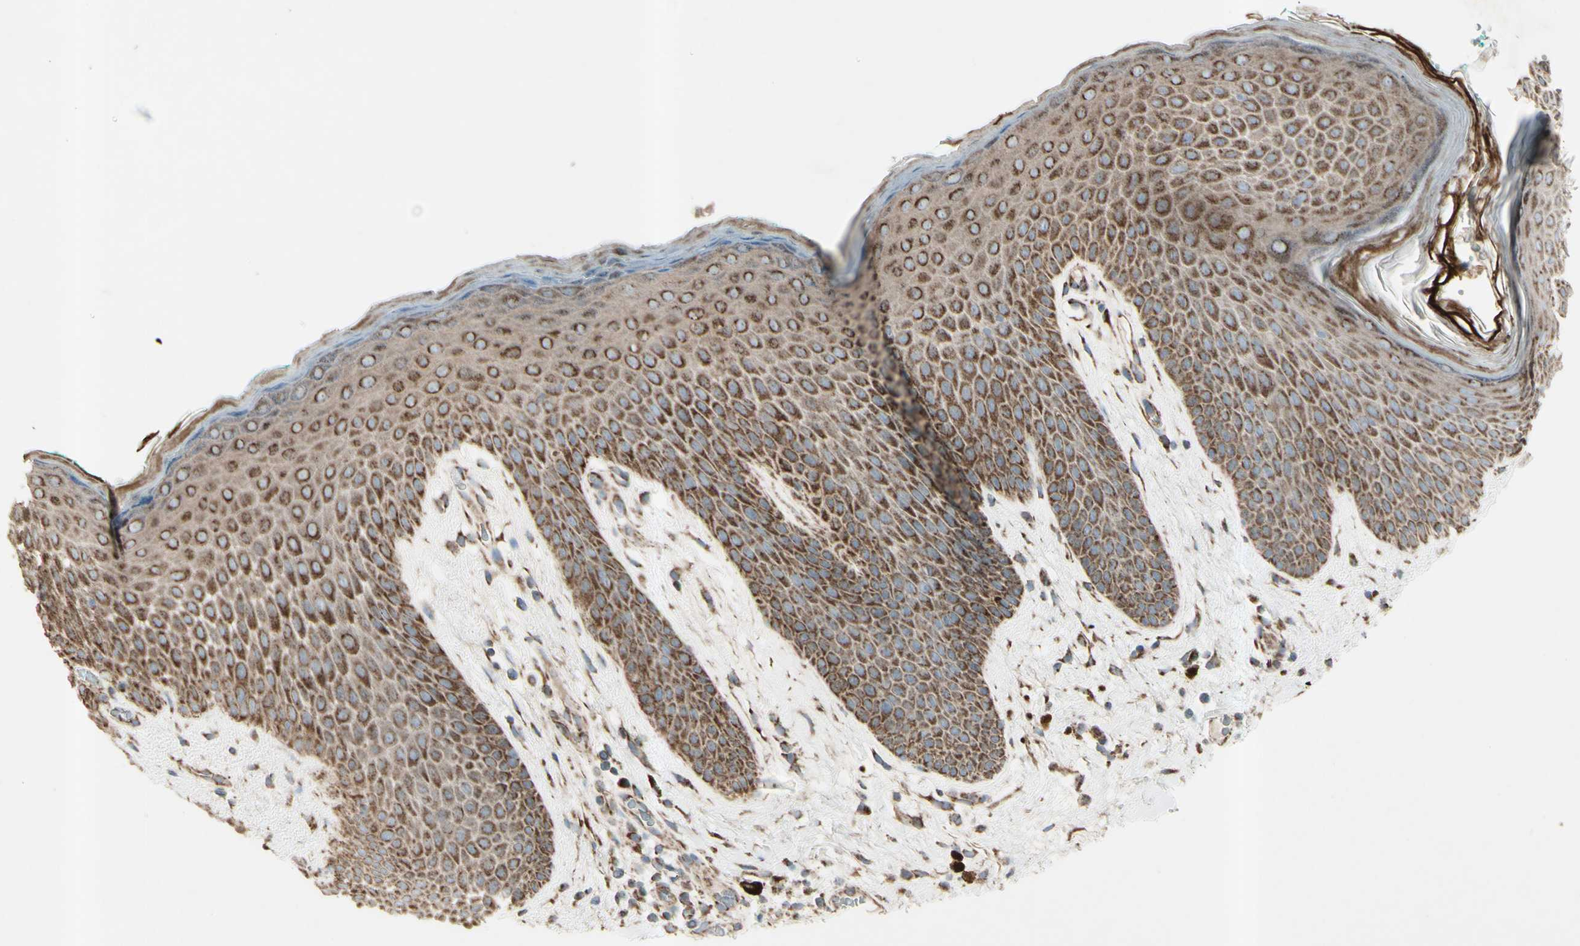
{"staining": {"intensity": "strong", "quantity": ">75%", "location": "cytoplasmic/membranous"}, "tissue": "skin", "cell_type": "Epidermal cells", "image_type": "normal", "snomed": [{"axis": "morphology", "description": "Normal tissue, NOS"}, {"axis": "topography", "description": "Anal"}], "caption": "Immunohistochemistry (IHC) histopathology image of normal skin: skin stained using immunohistochemistry demonstrates high levels of strong protein expression localized specifically in the cytoplasmic/membranous of epidermal cells, appearing as a cytoplasmic/membranous brown color.", "gene": "RHOT1", "patient": {"sex": "male", "age": 74}}